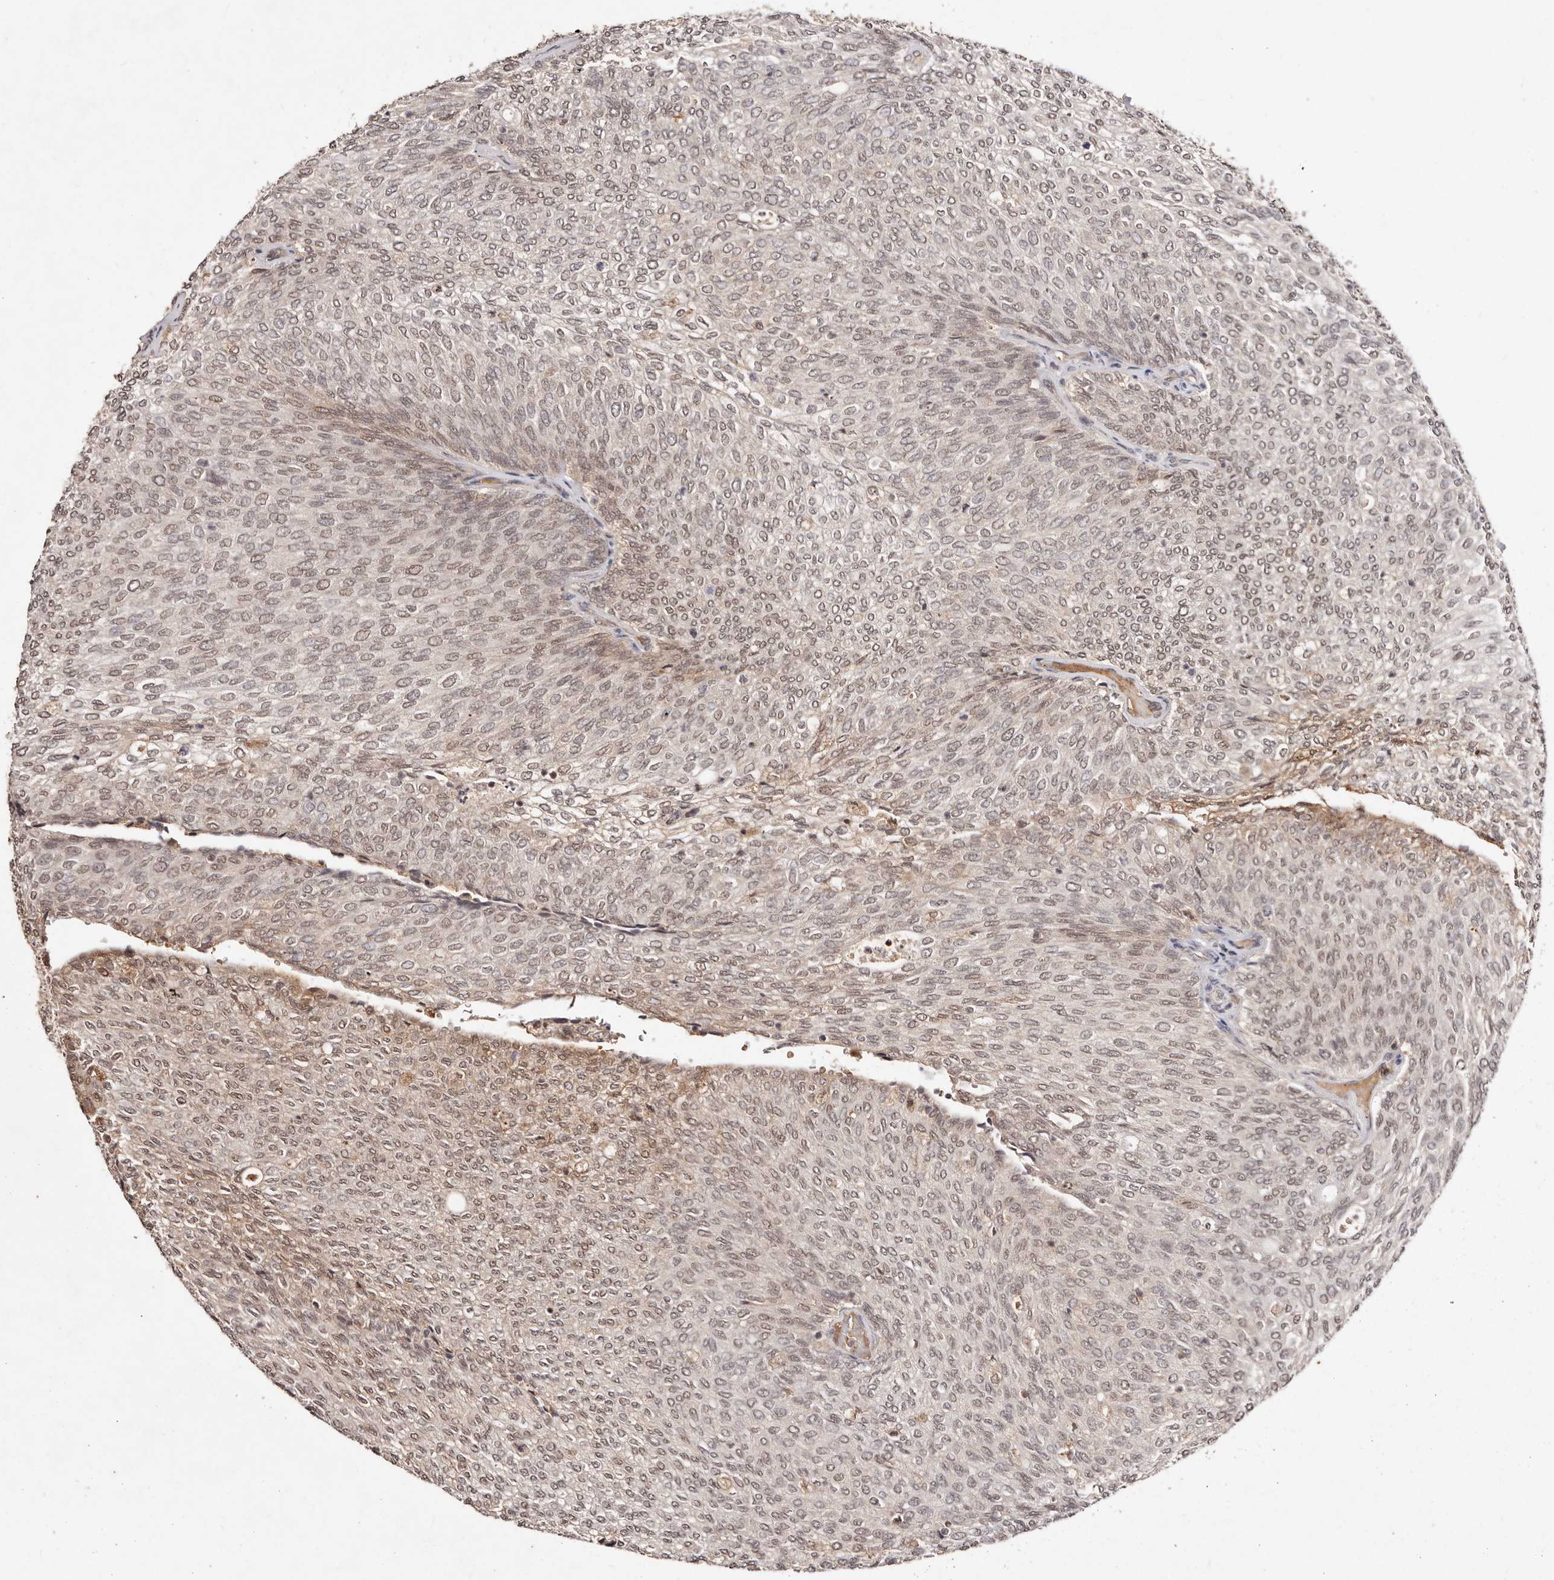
{"staining": {"intensity": "moderate", "quantity": ">75%", "location": "nuclear"}, "tissue": "urothelial cancer", "cell_type": "Tumor cells", "image_type": "cancer", "snomed": [{"axis": "morphology", "description": "Urothelial carcinoma, Low grade"}, {"axis": "topography", "description": "Urinary bladder"}], "caption": "Immunohistochemistry image of neoplastic tissue: human urothelial carcinoma (low-grade) stained using IHC reveals medium levels of moderate protein expression localized specifically in the nuclear of tumor cells, appearing as a nuclear brown color.", "gene": "BICRAL", "patient": {"sex": "female", "age": 79}}